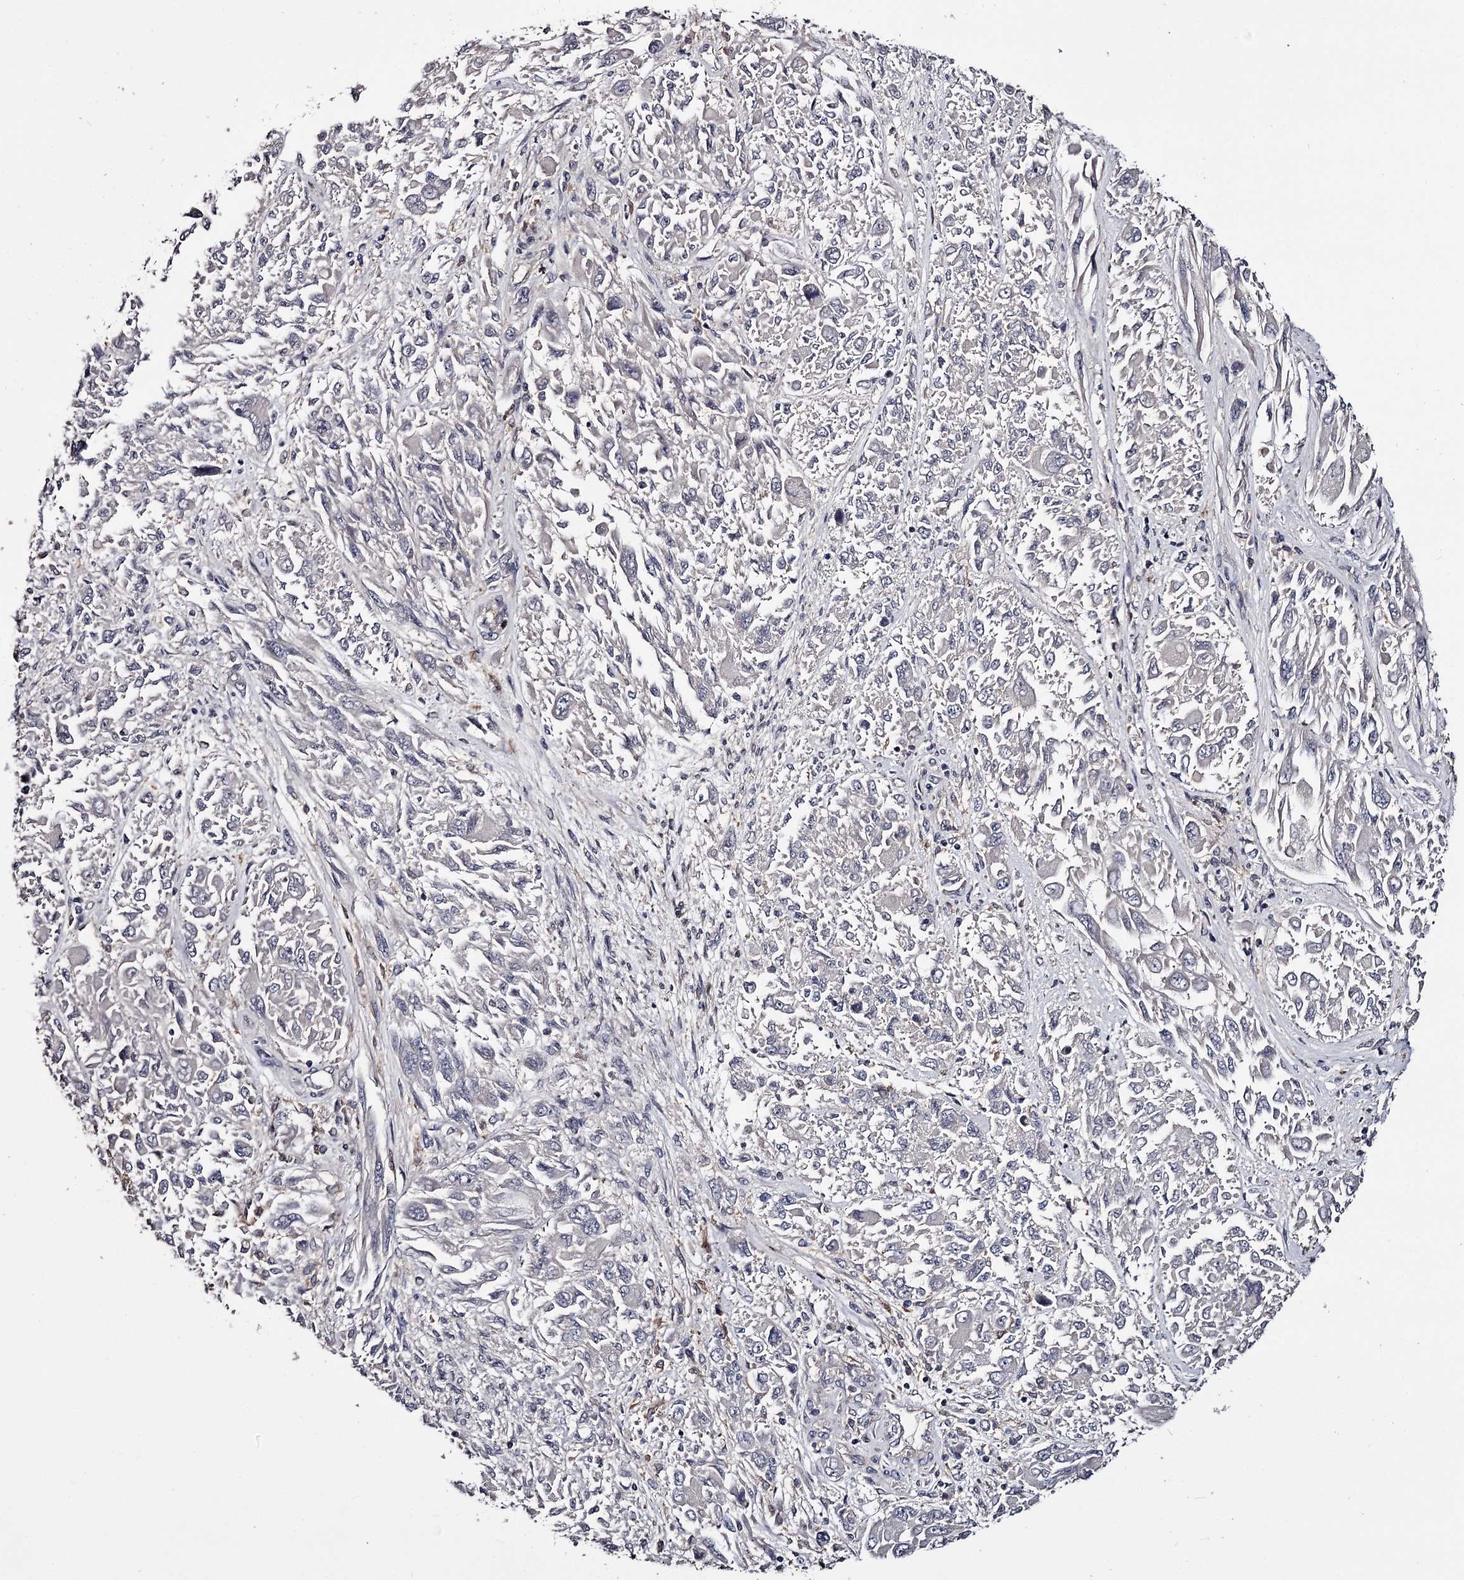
{"staining": {"intensity": "negative", "quantity": "none", "location": "none"}, "tissue": "melanoma", "cell_type": "Tumor cells", "image_type": "cancer", "snomed": [{"axis": "morphology", "description": "Malignant melanoma, NOS"}, {"axis": "topography", "description": "Skin"}], "caption": "Immunohistochemistry histopathology image of neoplastic tissue: human melanoma stained with DAB (3,3'-diaminobenzidine) exhibits no significant protein staining in tumor cells.", "gene": "GSTO1", "patient": {"sex": "female", "age": 91}}